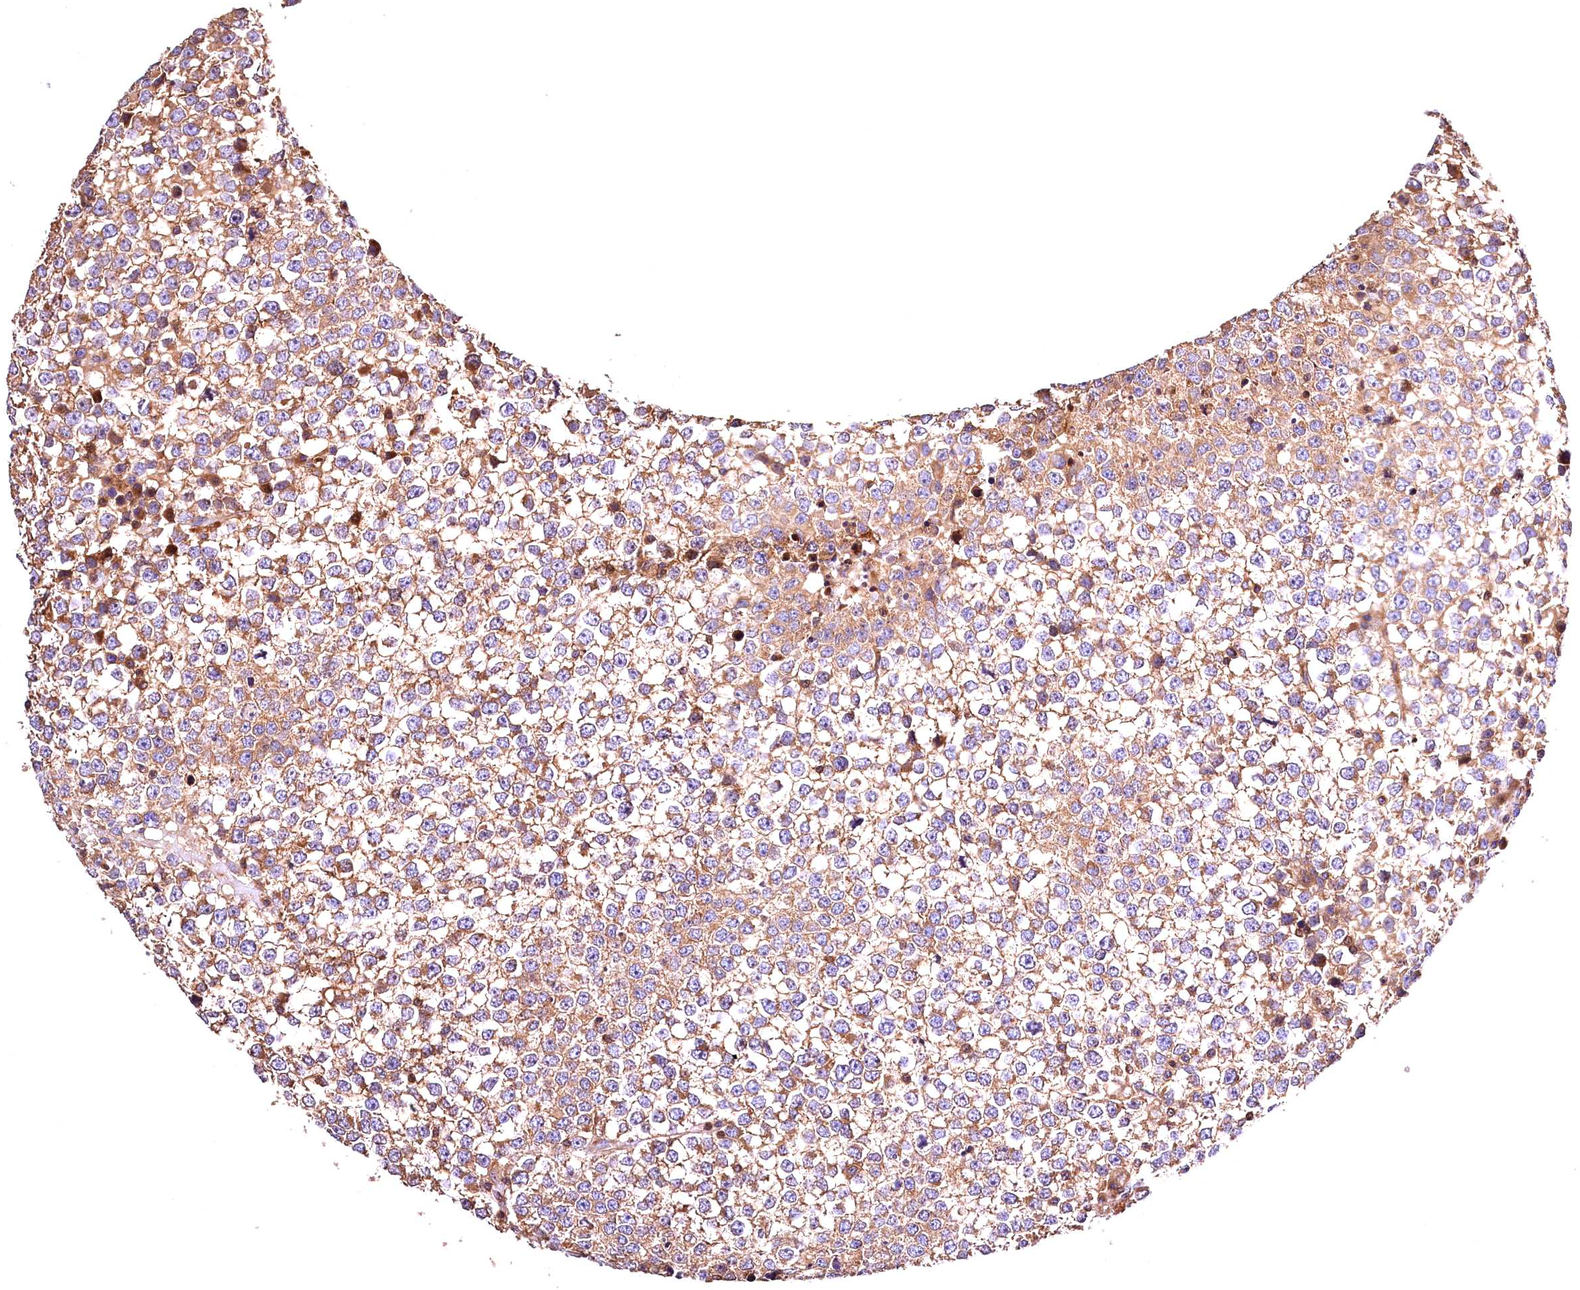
{"staining": {"intensity": "moderate", "quantity": ">75%", "location": "cytoplasmic/membranous"}, "tissue": "testis cancer", "cell_type": "Tumor cells", "image_type": "cancer", "snomed": [{"axis": "morphology", "description": "Seminoma, NOS"}, {"axis": "topography", "description": "Testis"}], "caption": "Protein staining exhibits moderate cytoplasmic/membranous expression in approximately >75% of tumor cells in testis cancer (seminoma). The staining was performed using DAB (3,3'-diaminobenzidine), with brown indicating positive protein expression. Nuclei are stained blue with hematoxylin.", "gene": "KPTN", "patient": {"sex": "male", "age": 65}}